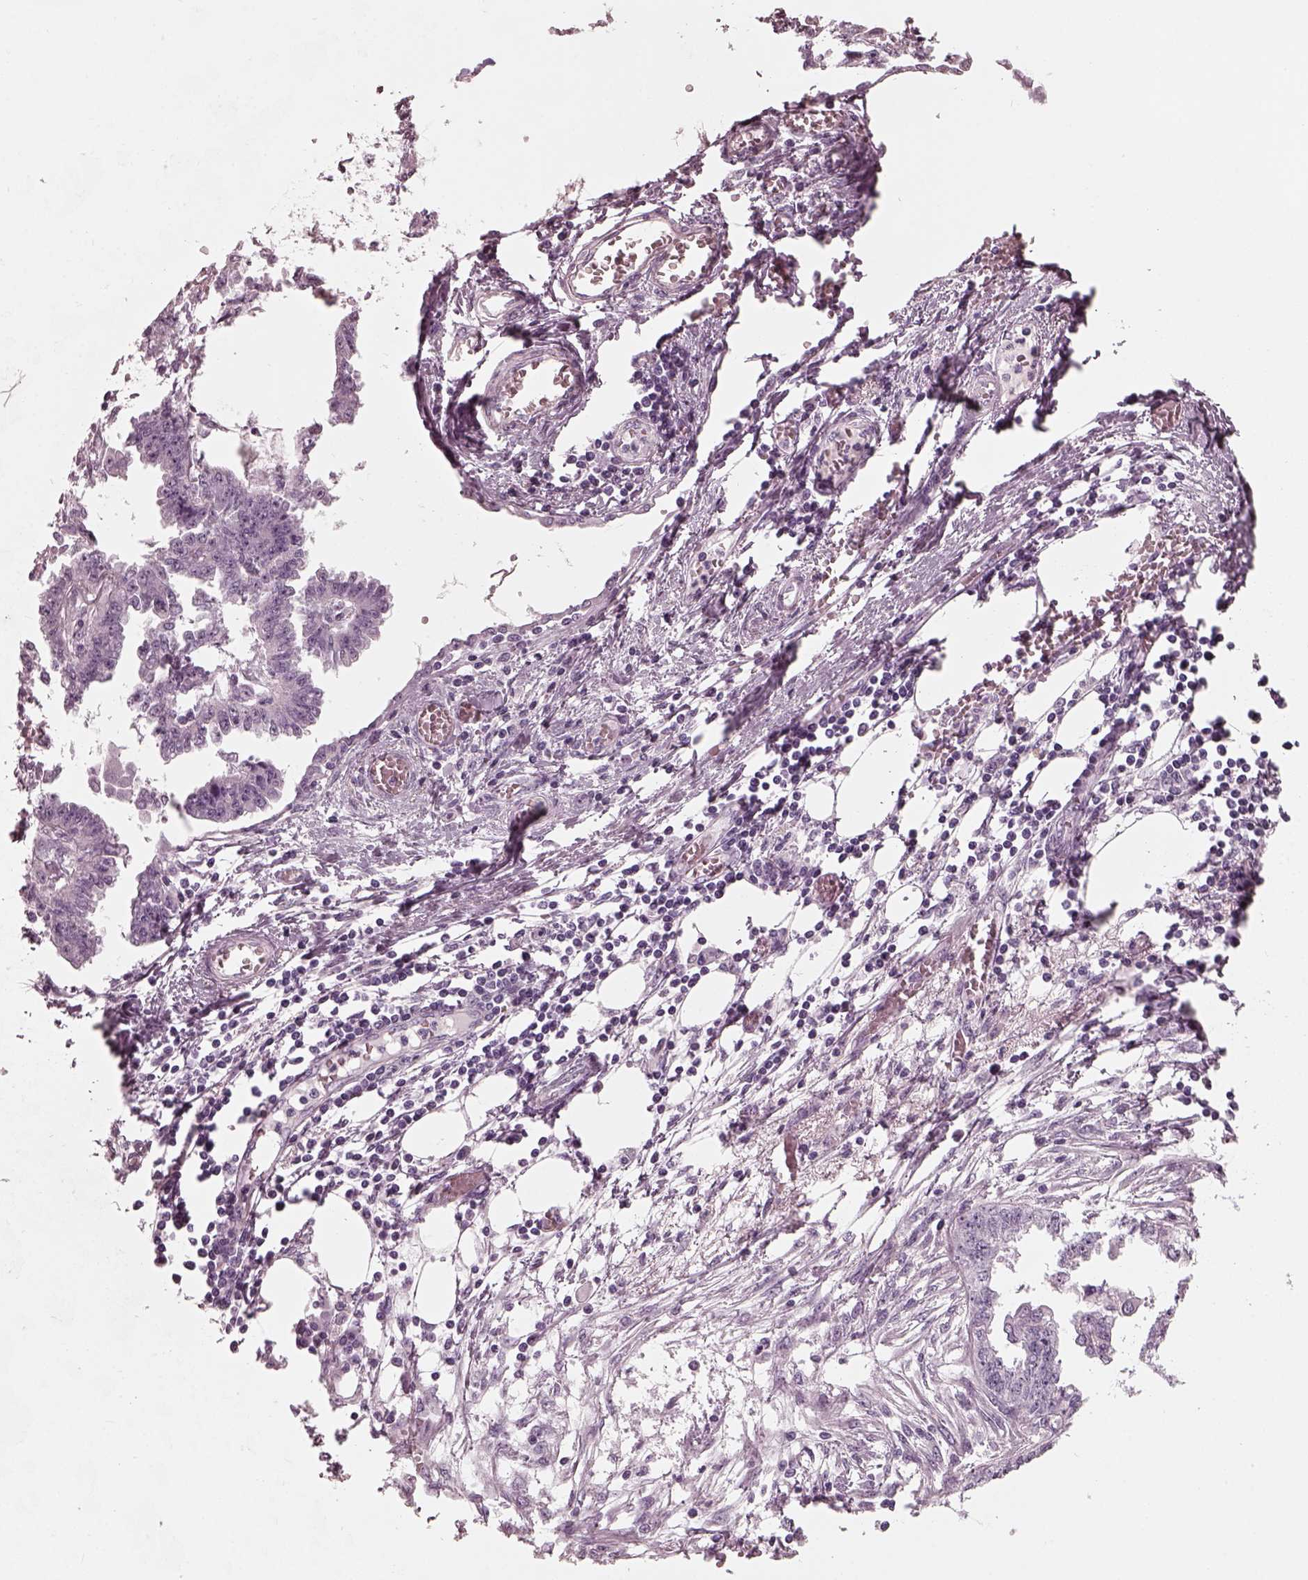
{"staining": {"intensity": "negative", "quantity": "none", "location": "none"}, "tissue": "endometrial cancer", "cell_type": "Tumor cells", "image_type": "cancer", "snomed": [{"axis": "morphology", "description": "Adenocarcinoma, NOS"}, {"axis": "morphology", "description": "Adenocarcinoma, metastatic, NOS"}, {"axis": "topography", "description": "Adipose tissue"}, {"axis": "topography", "description": "Endometrium"}], "caption": "Immunohistochemistry histopathology image of neoplastic tissue: endometrial cancer (adenocarcinoma) stained with DAB exhibits no significant protein expression in tumor cells.", "gene": "RCVRN", "patient": {"sex": "female", "age": 67}}